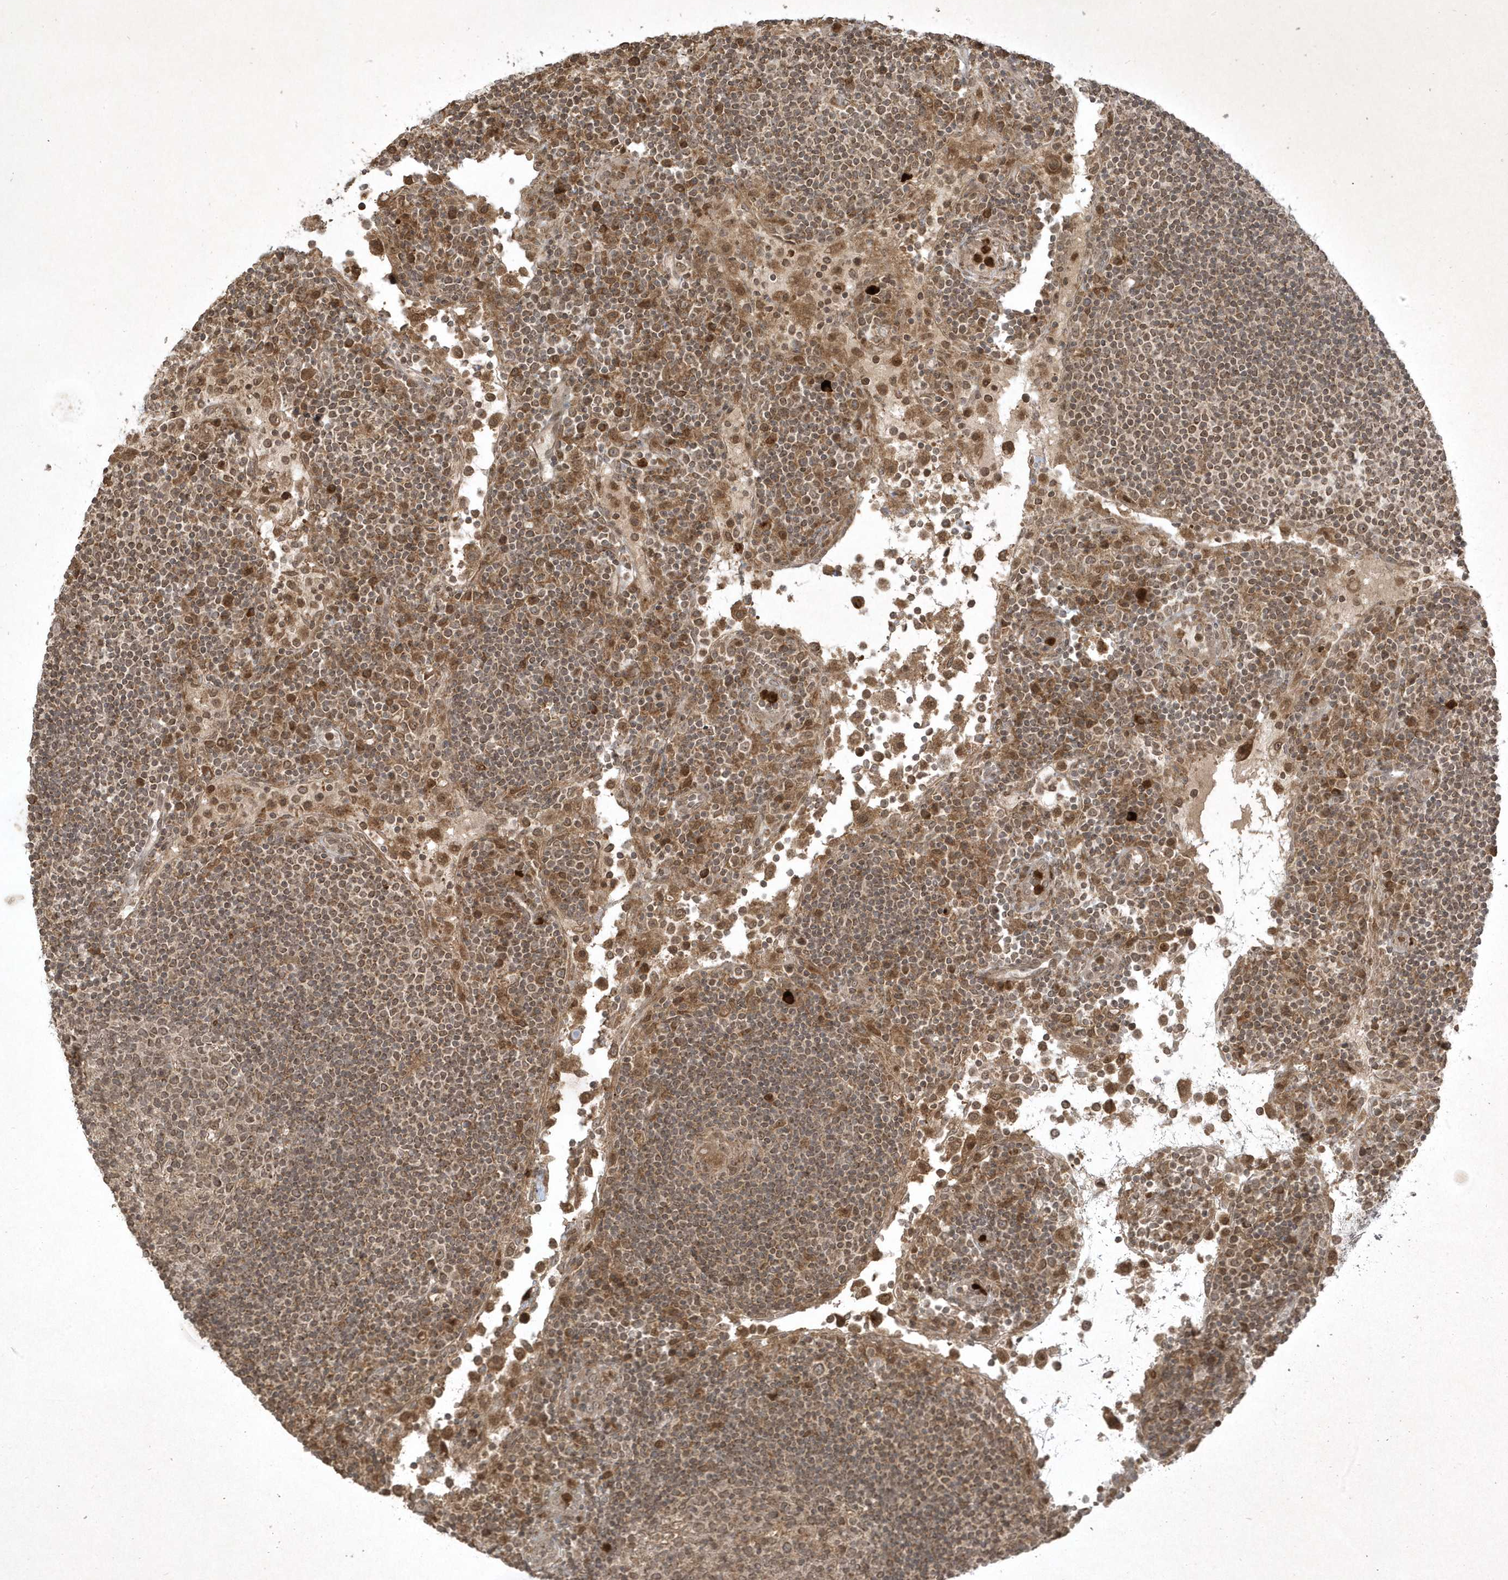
{"staining": {"intensity": "weak", "quantity": "25%-75%", "location": "nuclear"}, "tissue": "lymph node", "cell_type": "Germinal center cells", "image_type": "normal", "snomed": [{"axis": "morphology", "description": "Normal tissue, NOS"}, {"axis": "topography", "description": "Lymph node"}], "caption": "Weak nuclear positivity is identified in approximately 25%-75% of germinal center cells in unremarkable lymph node. (Stains: DAB (3,3'-diaminobenzidine) in brown, nuclei in blue, Microscopy: brightfield microscopy at high magnification).", "gene": "ZNF213", "patient": {"sex": "female", "age": 53}}